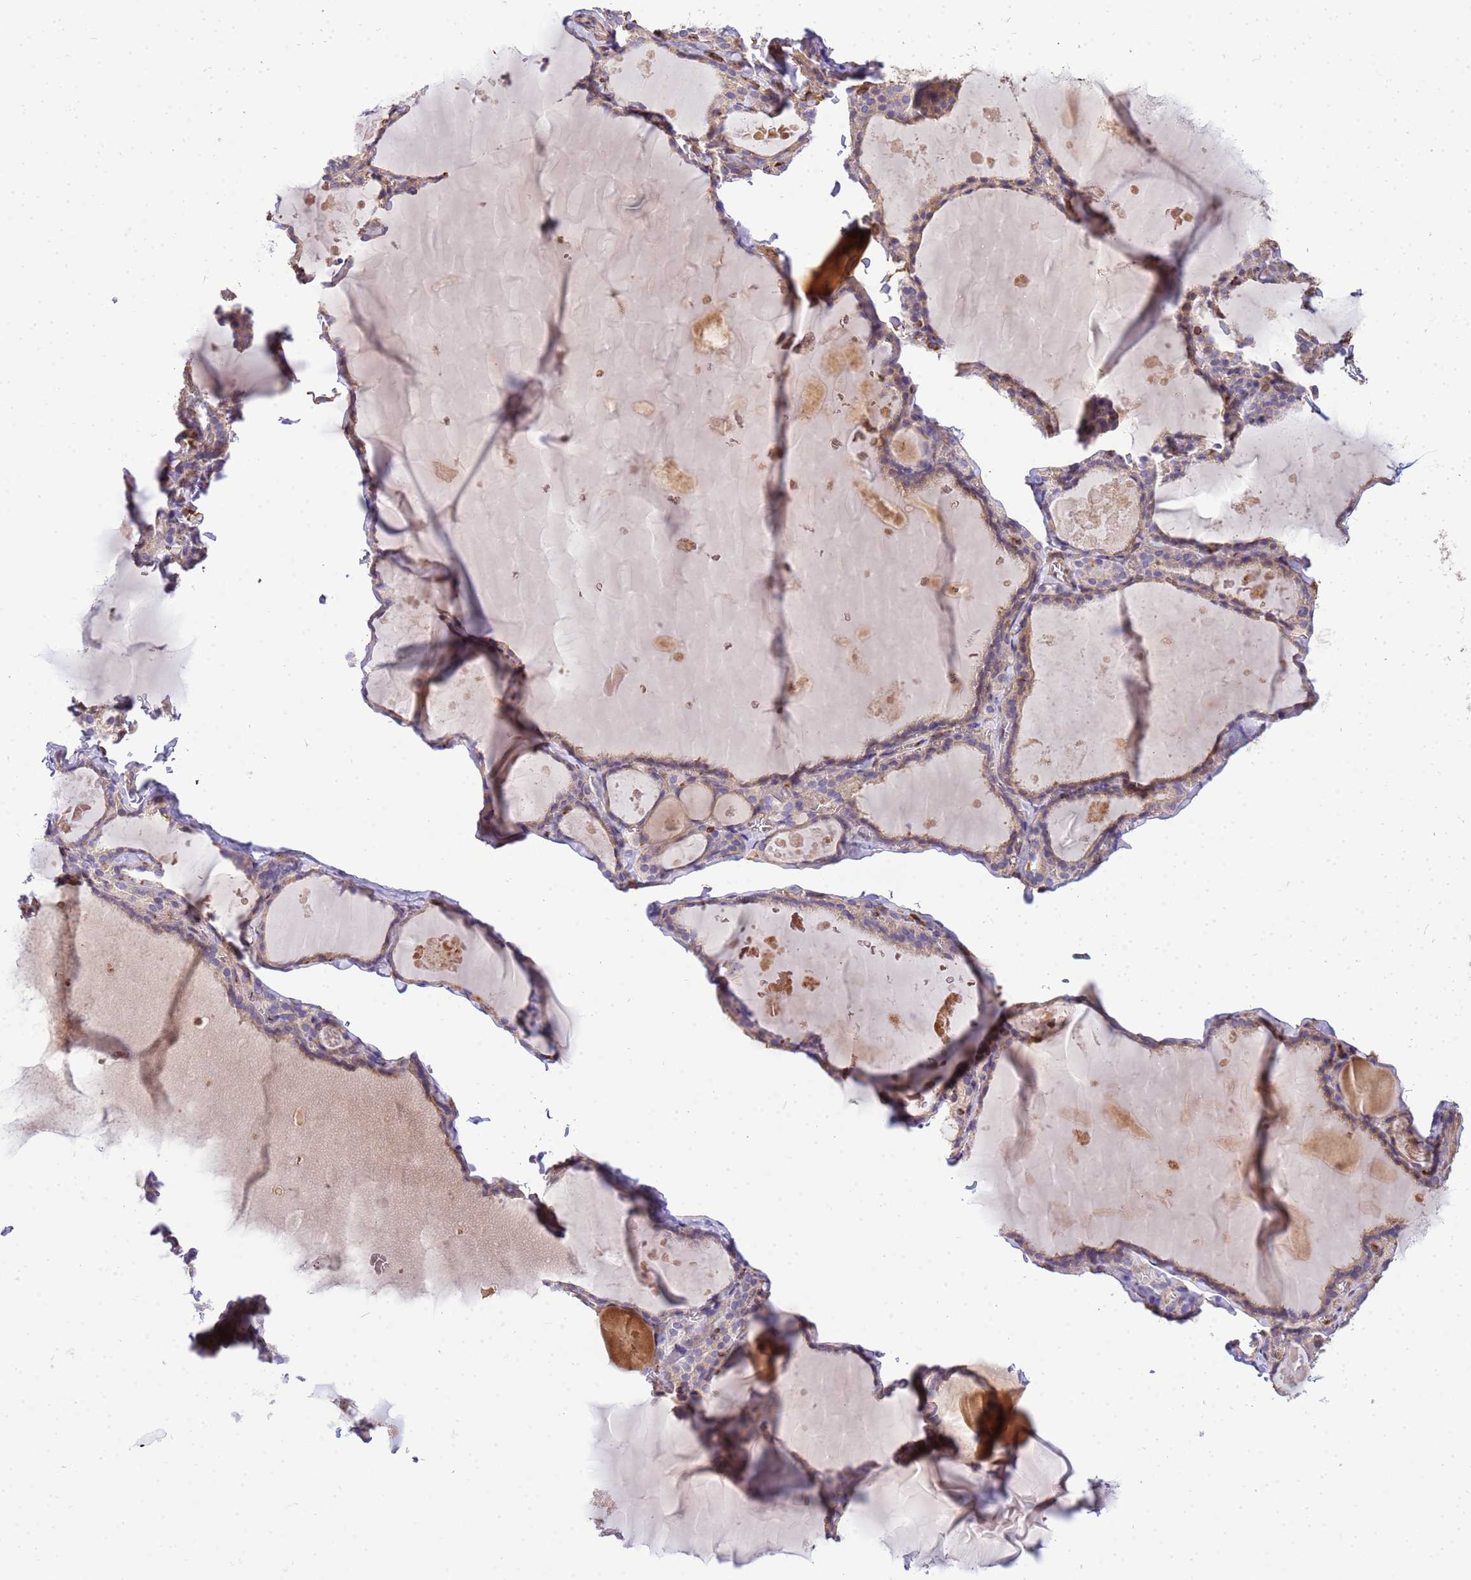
{"staining": {"intensity": "weak", "quantity": "25%-75%", "location": "cytoplasmic/membranous"}, "tissue": "thyroid gland", "cell_type": "Glandular cells", "image_type": "normal", "snomed": [{"axis": "morphology", "description": "Normal tissue, NOS"}, {"axis": "topography", "description": "Thyroid gland"}], "caption": "IHC image of unremarkable human thyroid gland stained for a protein (brown), which demonstrates low levels of weak cytoplasmic/membranous positivity in about 25%-75% of glandular cells.", "gene": "WDR64", "patient": {"sex": "male", "age": 56}}